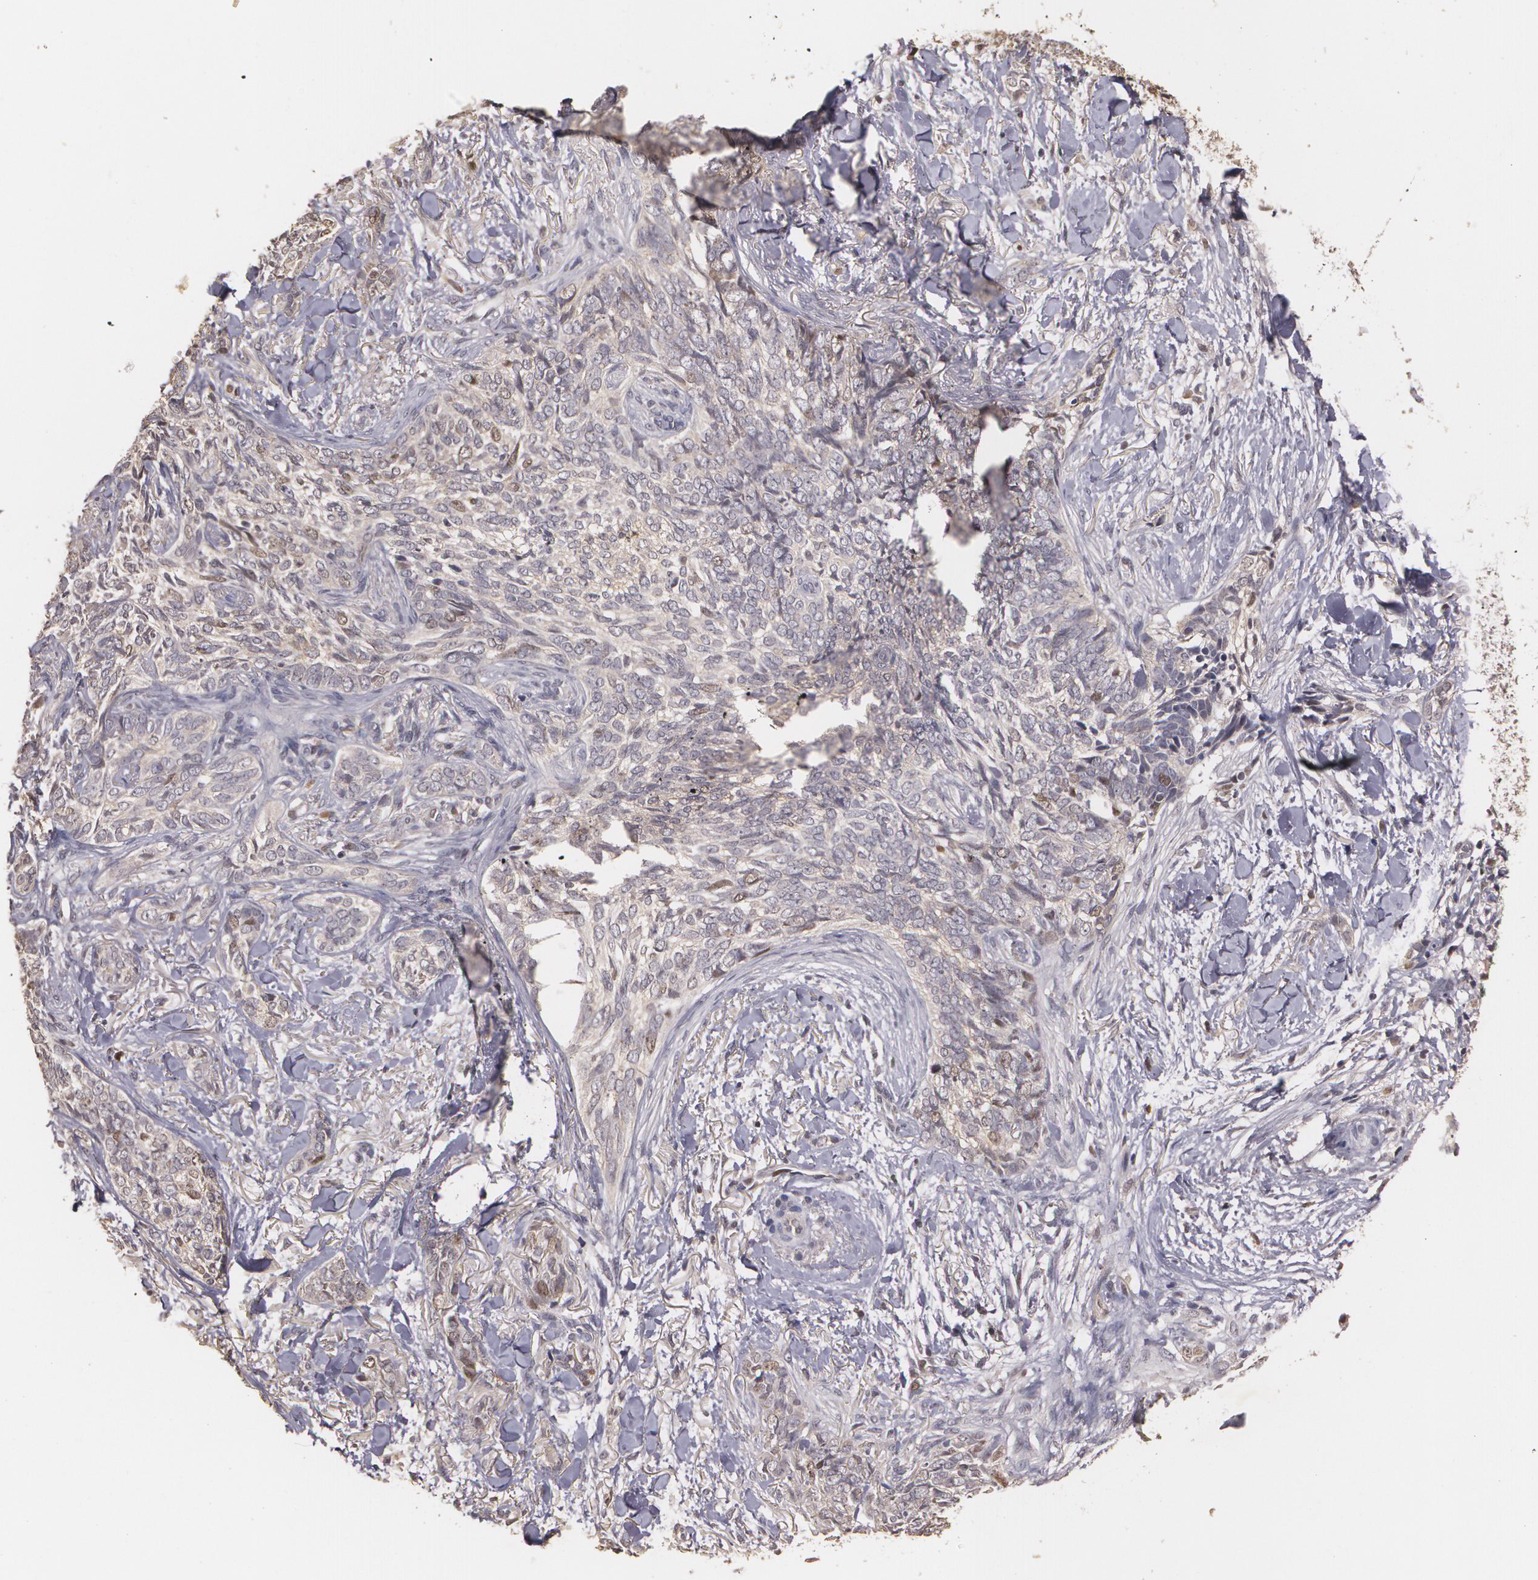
{"staining": {"intensity": "moderate", "quantity": "<25%", "location": "cytoplasmic/membranous,nuclear"}, "tissue": "skin cancer", "cell_type": "Tumor cells", "image_type": "cancer", "snomed": [{"axis": "morphology", "description": "Basal cell carcinoma"}, {"axis": "topography", "description": "Skin"}], "caption": "Tumor cells reveal moderate cytoplasmic/membranous and nuclear expression in approximately <25% of cells in basal cell carcinoma (skin). (DAB (3,3'-diaminobenzidine) = brown stain, brightfield microscopy at high magnification).", "gene": "BRCA1", "patient": {"sex": "female", "age": 81}}